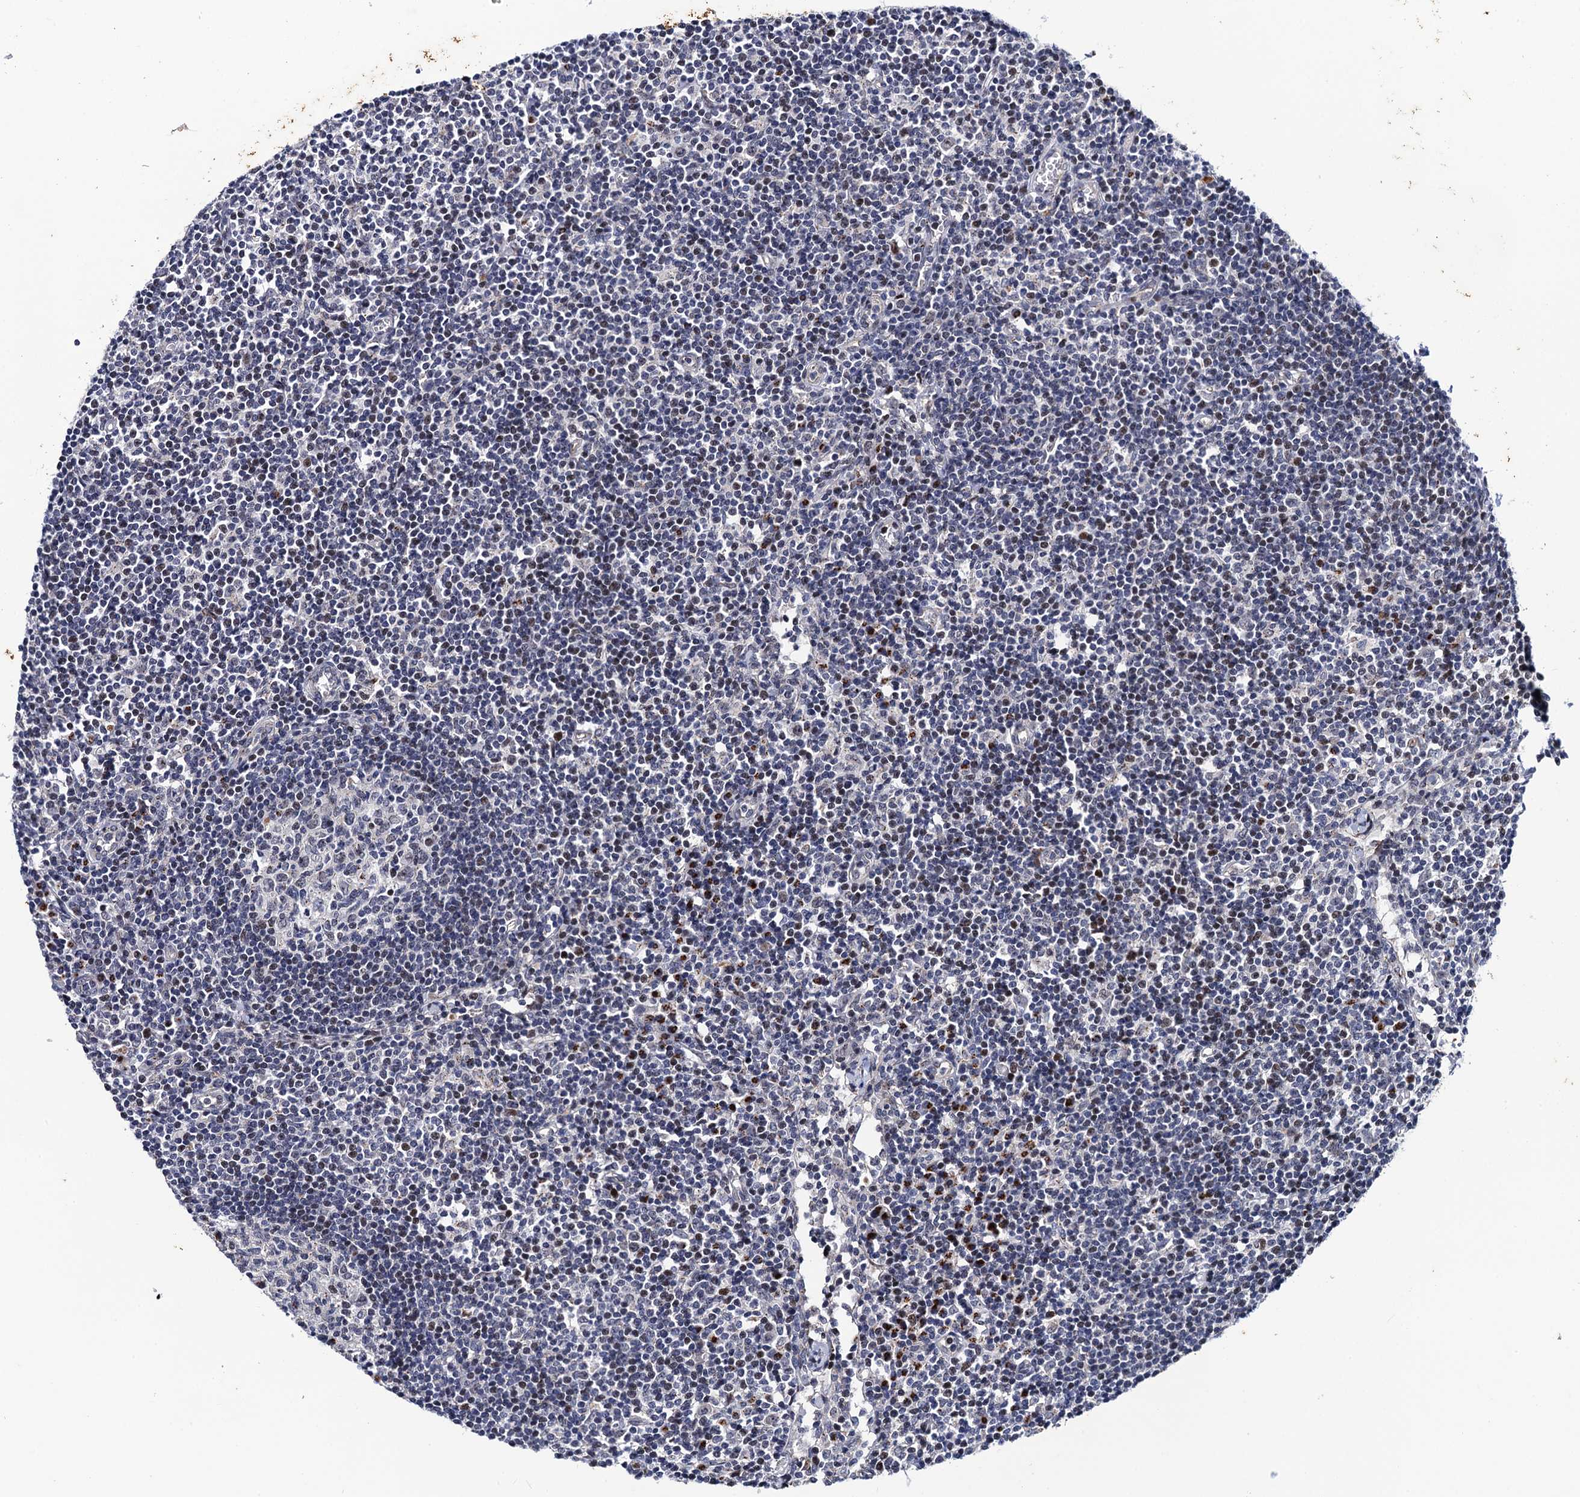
{"staining": {"intensity": "moderate", "quantity": "<25%", "location": "nuclear"}, "tissue": "lymph node", "cell_type": "Germinal center cells", "image_type": "normal", "snomed": [{"axis": "morphology", "description": "Normal tissue, NOS"}, {"axis": "topography", "description": "Lymph node"}], "caption": "A histopathology image showing moderate nuclear positivity in about <25% of germinal center cells in benign lymph node, as visualized by brown immunohistochemical staining.", "gene": "THAP2", "patient": {"sex": "female", "age": 55}}